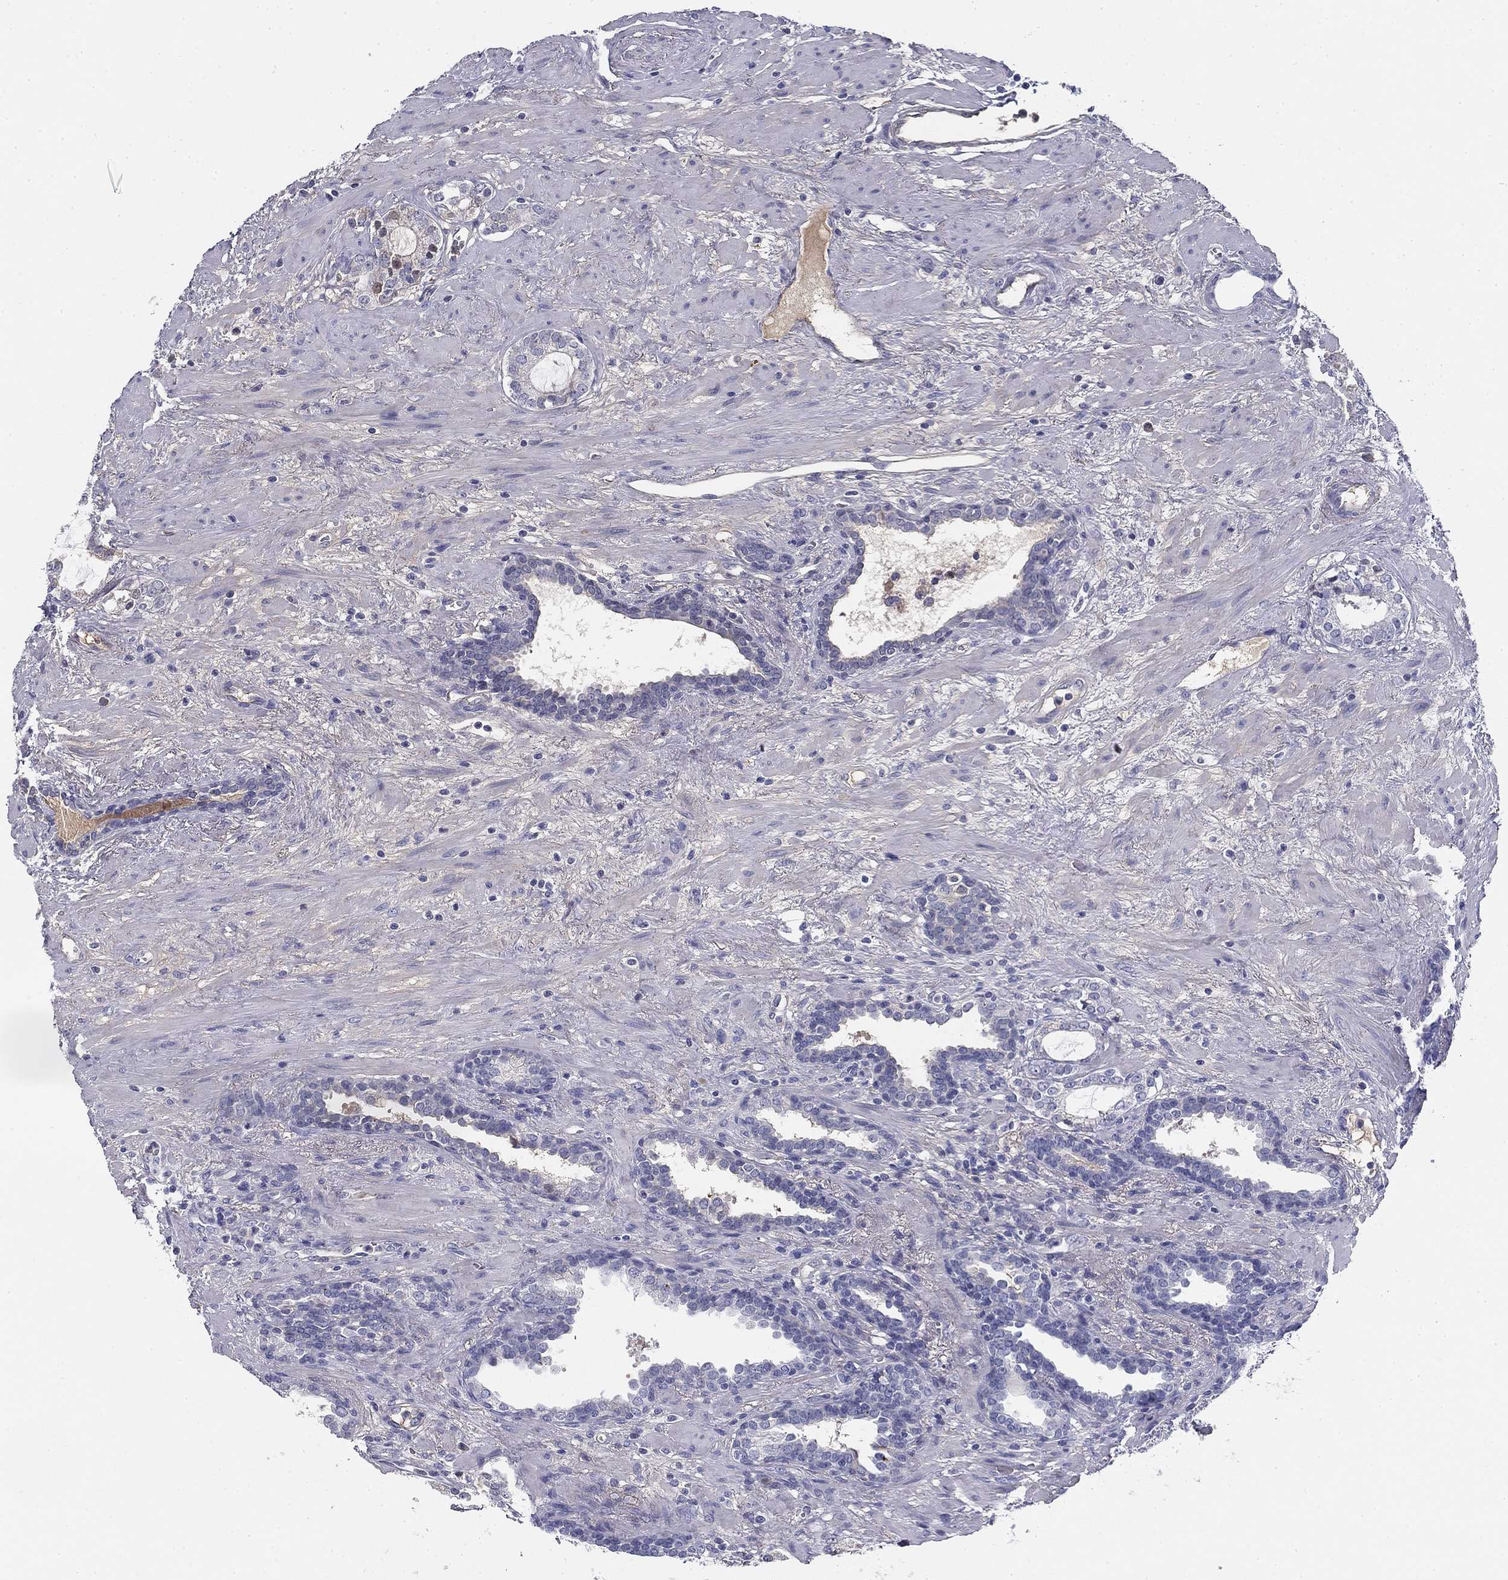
{"staining": {"intensity": "negative", "quantity": "none", "location": "none"}, "tissue": "prostate cancer", "cell_type": "Tumor cells", "image_type": "cancer", "snomed": [{"axis": "morphology", "description": "Adenocarcinoma, NOS"}, {"axis": "topography", "description": "Prostate"}], "caption": "Tumor cells are negative for protein expression in human prostate cancer (adenocarcinoma). (DAB immunohistochemistry (IHC) visualized using brightfield microscopy, high magnification).", "gene": "CPLX4", "patient": {"sex": "male", "age": 66}}